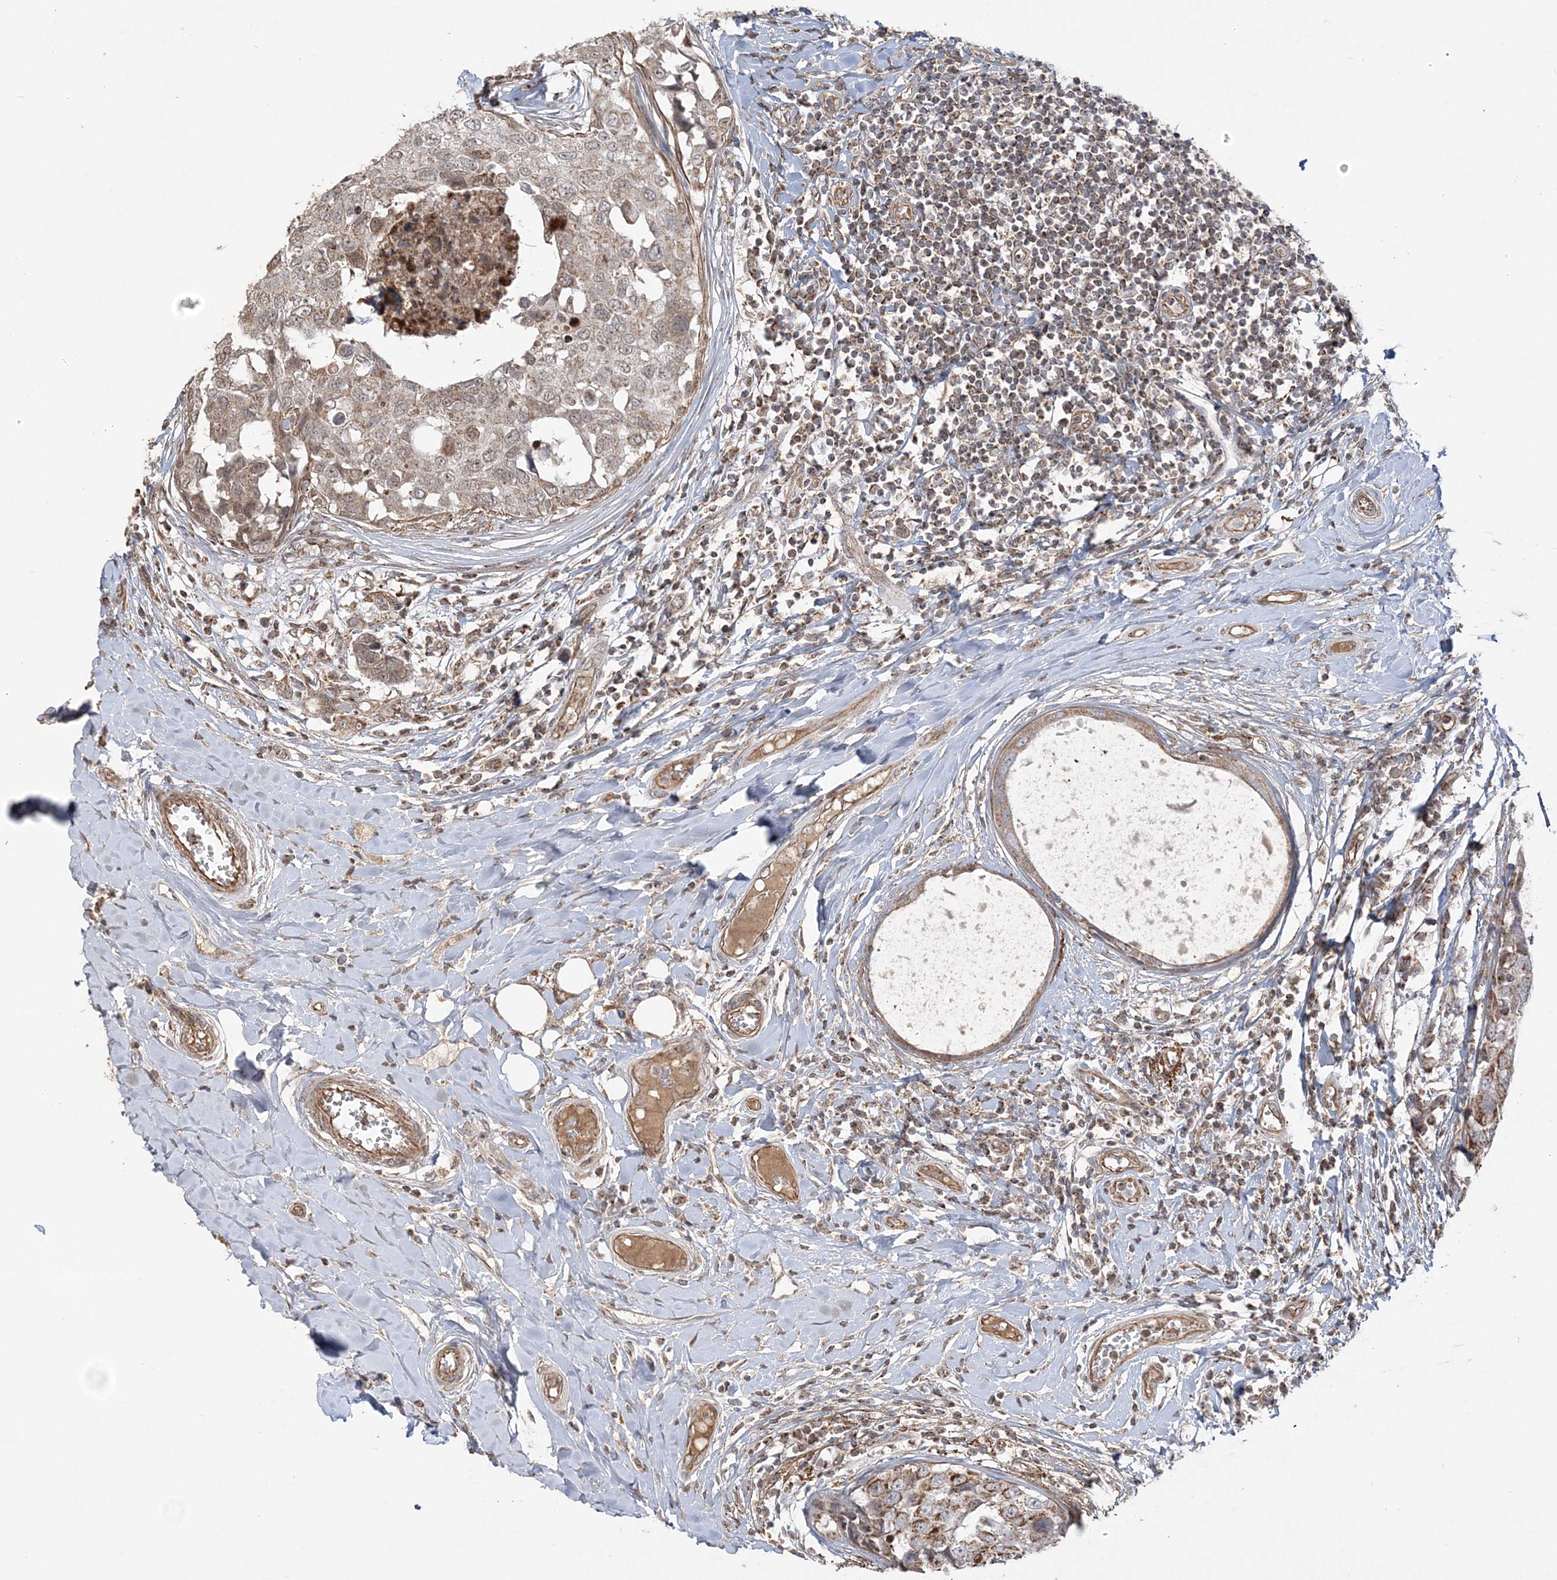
{"staining": {"intensity": "moderate", "quantity": ">75%", "location": "cytoplasmic/membranous"}, "tissue": "breast cancer", "cell_type": "Tumor cells", "image_type": "cancer", "snomed": [{"axis": "morphology", "description": "Duct carcinoma"}, {"axis": "topography", "description": "Breast"}], "caption": "Protein staining reveals moderate cytoplasmic/membranous expression in about >75% of tumor cells in breast cancer. (brown staining indicates protein expression, while blue staining denotes nuclei).", "gene": "SCLT1", "patient": {"sex": "female", "age": 27}}